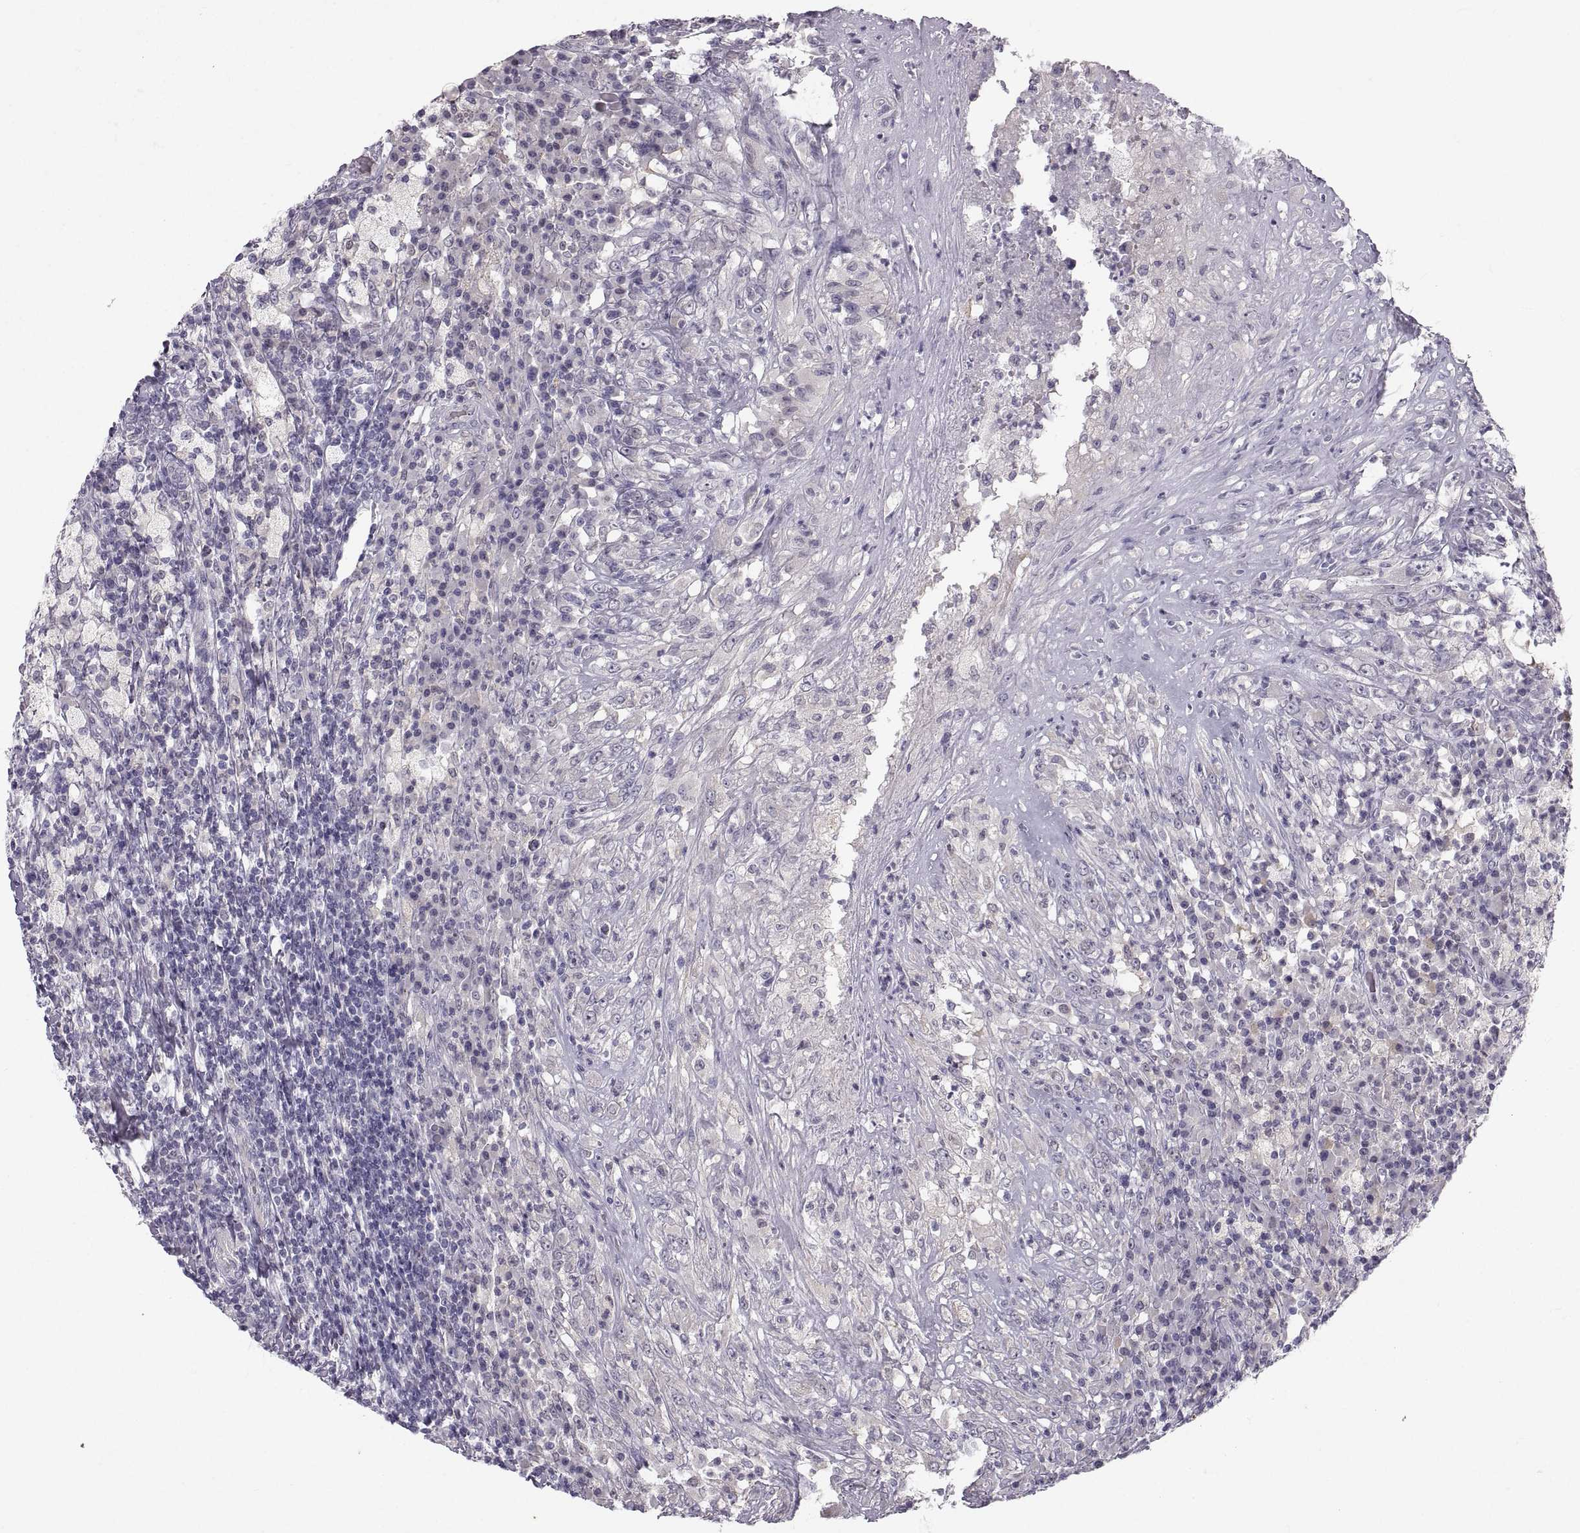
{"staining": {"intensity": "negative", "quantity": "none", "location": "none"}, "tissue": "testis cancer", "cell_type": "Tumor cells", "image_type": "cancer", "snomed": [{"axis": "morphology", "description": "Necrosis, NOS"}, {"axis": "morphology", "description": "Carcinoma, Embryonal, NOS"}, {"axis": "topography", "description": "Testis"}], "caption": "High power microscopy photomicrograph of an immunohistochemistry (IHC) micrograph of testis embryonal carcinoma, revealing no significant staining in tumor cells. (DAB IHC visualized using brightfield microscopy, high magnification).", "gene": "ZNF185", "patient": {"sex": "male", "age": 19}}